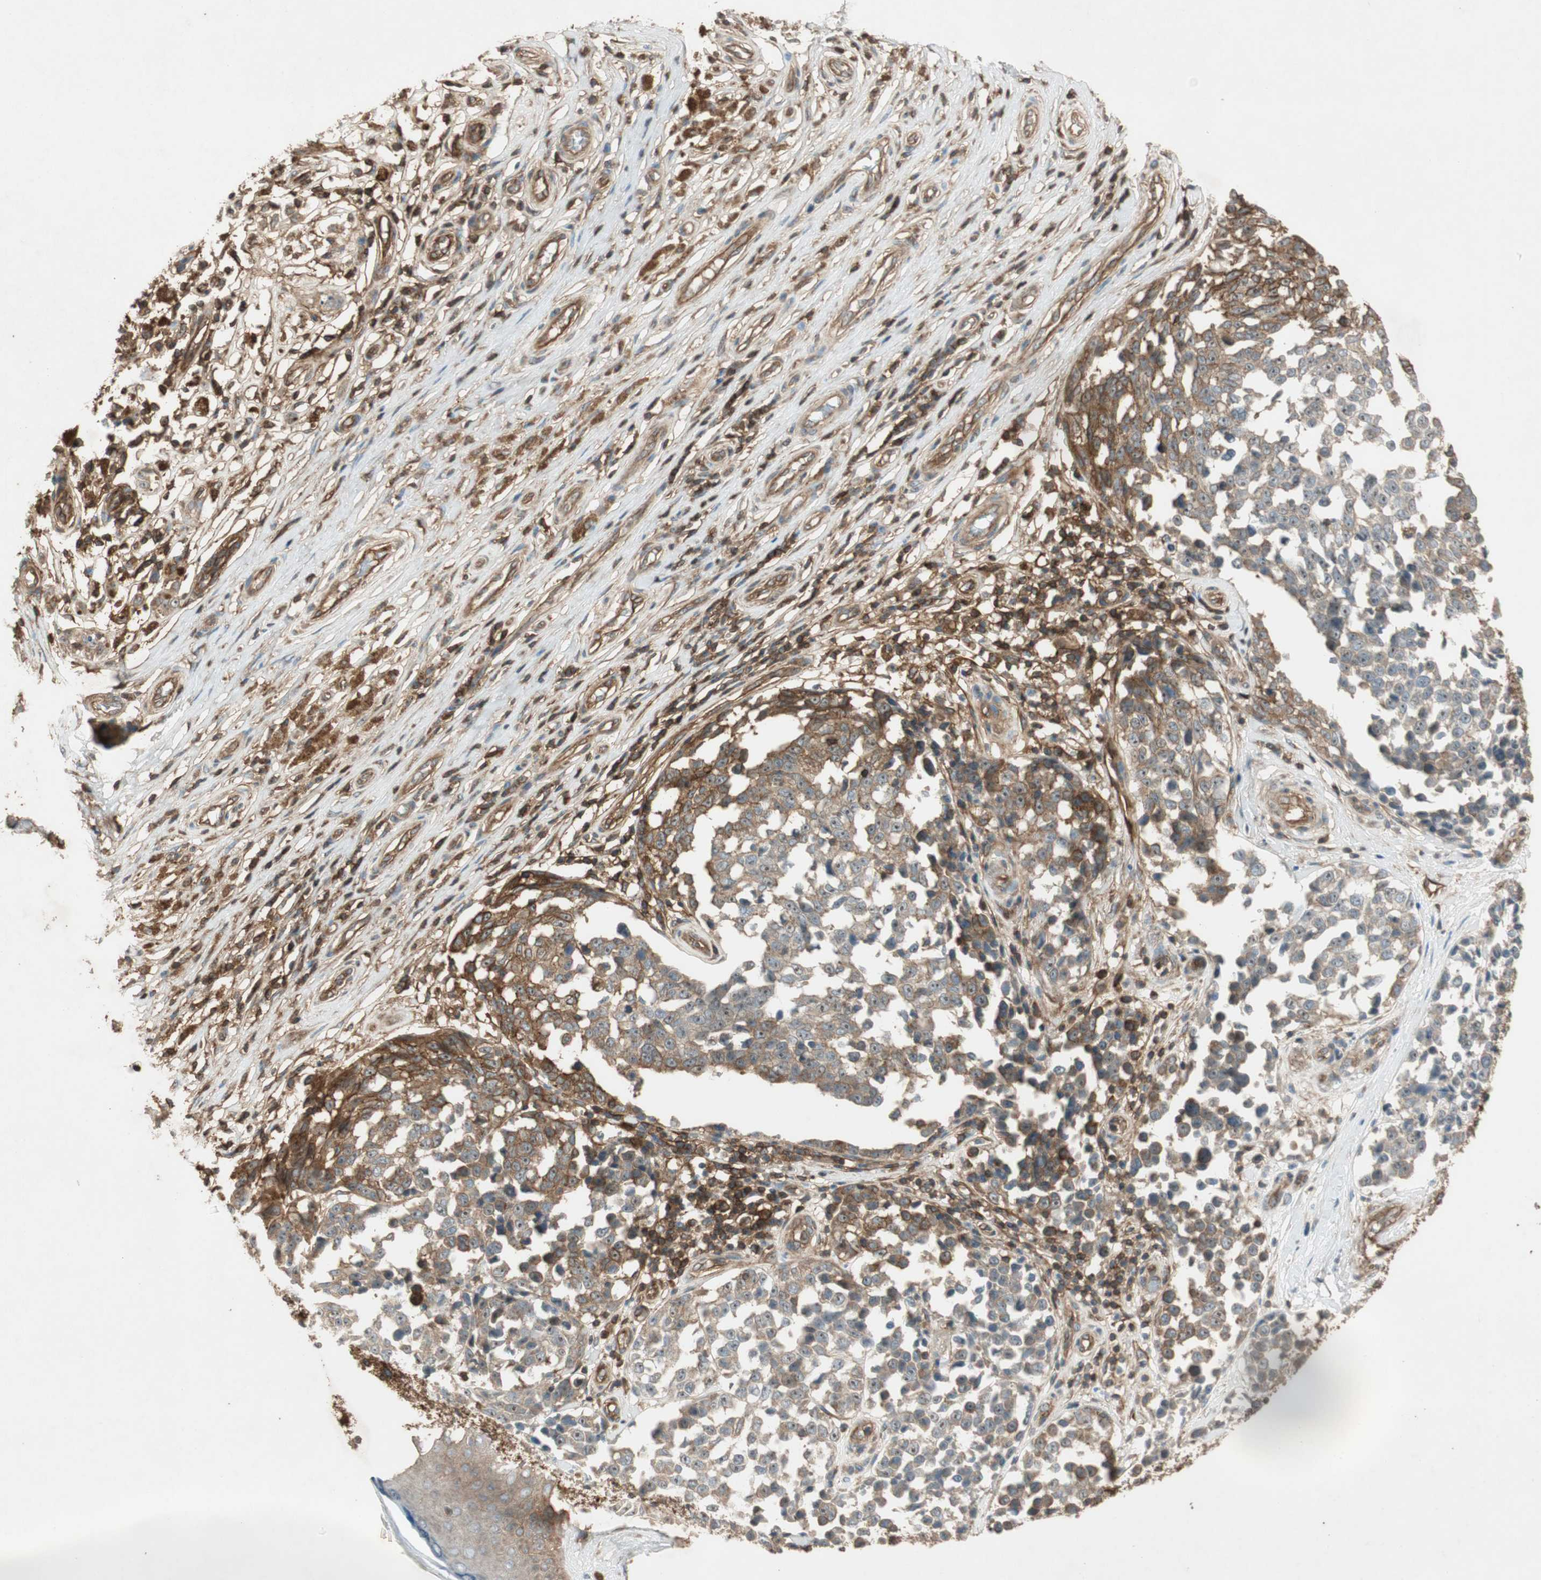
{"staining": {"intensity": "moderate", "quantity": ">75%", "location": "cytoplasmic/membranous,nuclear"}, "tissue": "melanoma", "cell_type": "Tumor cells", "image_type": "cancer", "snomed": [{"axis": "morphology", "description": "Malignant melanoma, NOS"}, {"axis": "topography", "description": "Skin"}], "caption": "This histopathology image exhibits immunohistochemistry (IHC) staining of human malignant melanoma, with medium moderate cytoplasmic/membranous and nuclear positivity in approximately >75% of tumor cells.", "gene": "BTN3A3", "patient": {"sex": "female", "age": 64}}